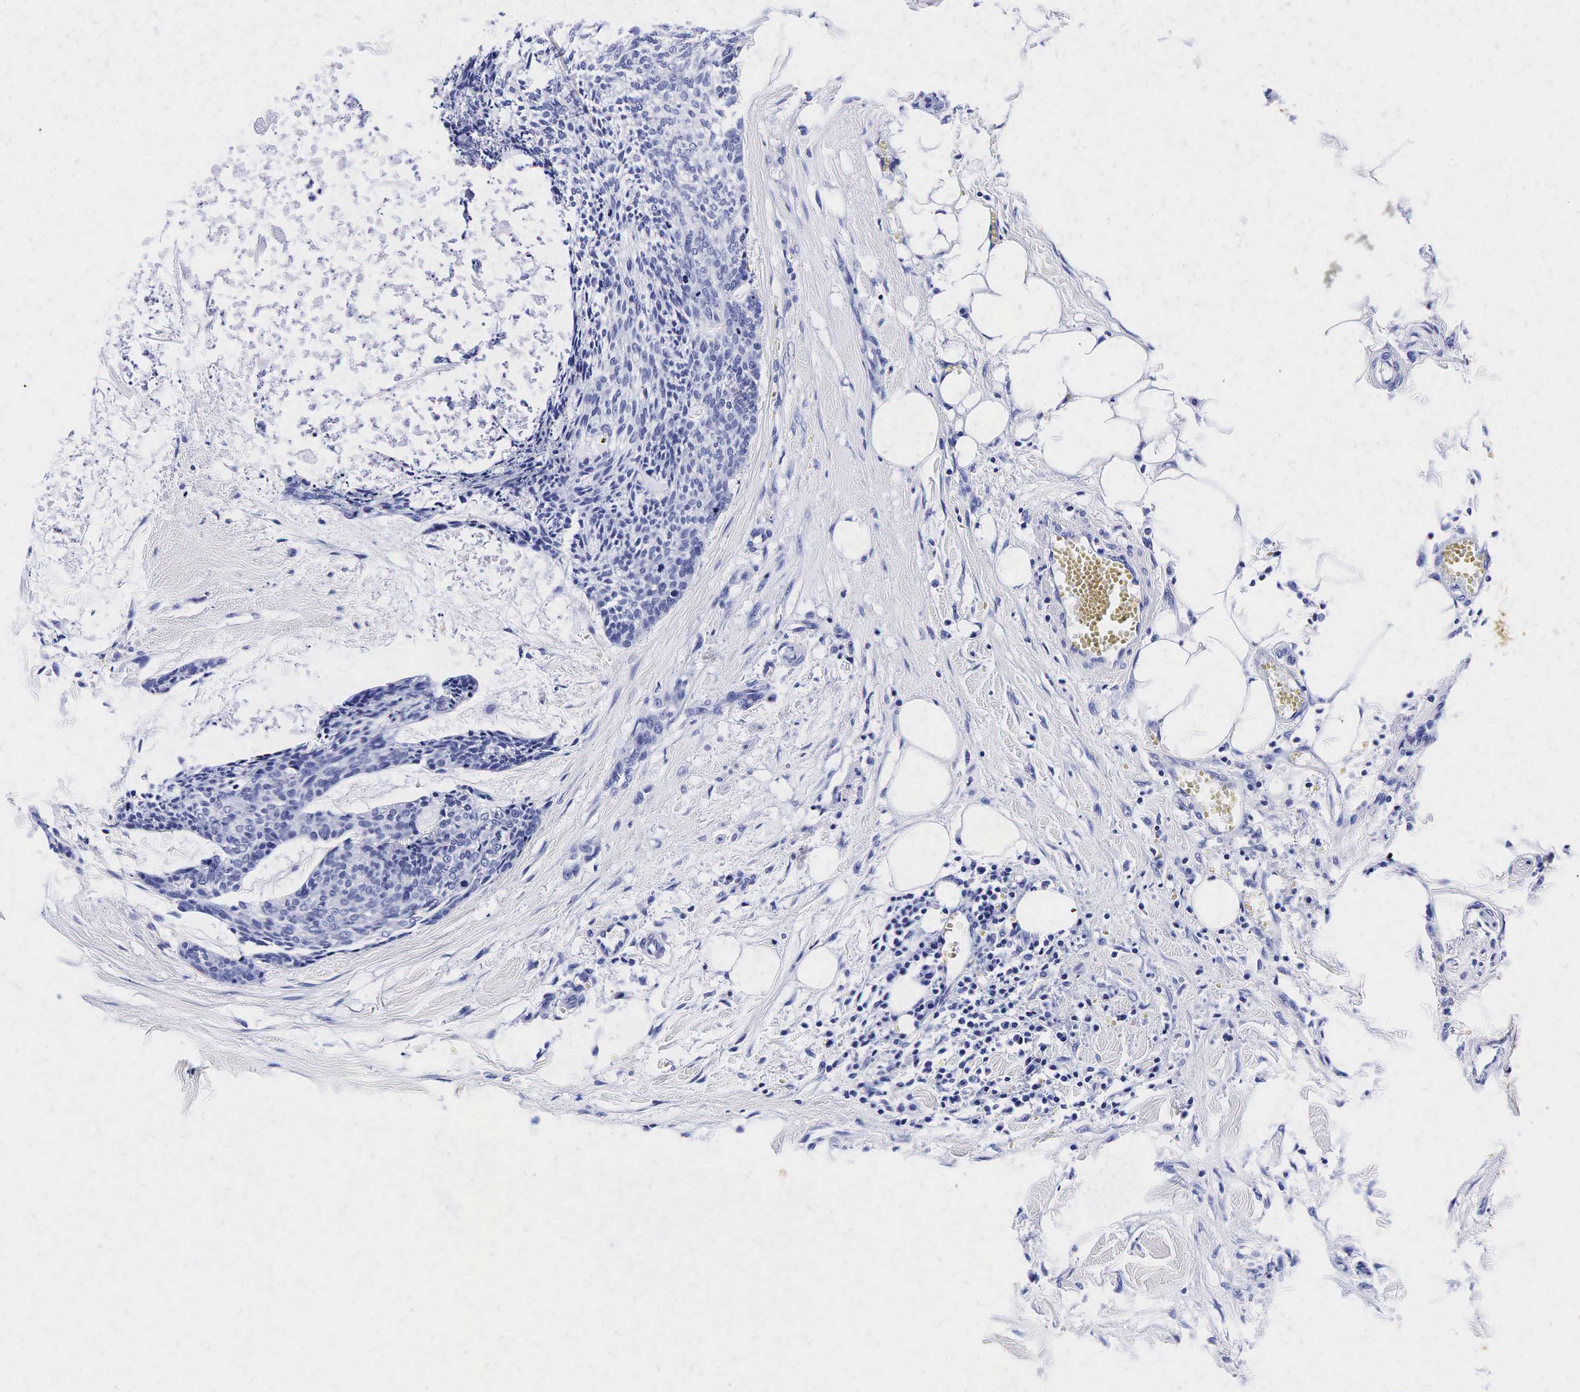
{"staining": {"intensity": "negative", "quantity": "none", "location": "none"}, "tissue": "head and neck cancer", "cell_type": "Tumor cells", "image_type": "cancer", "snomed": [{"axis": "morphology", "description": "Squamous cell carcinoma, NOS"}, {"axis": "topography", "description": "Salivary gland"}, {"axis": "topography", "description": "Head-Neck"}], "caption": "This is a histopathology image of immunohistochemistry (IHC) staining of head and neck cancer (squamous cell carcinoma), which shows no positivity in tumor cells.", "gene": "TG", "patient": {"sex": "male", "age": 70}}